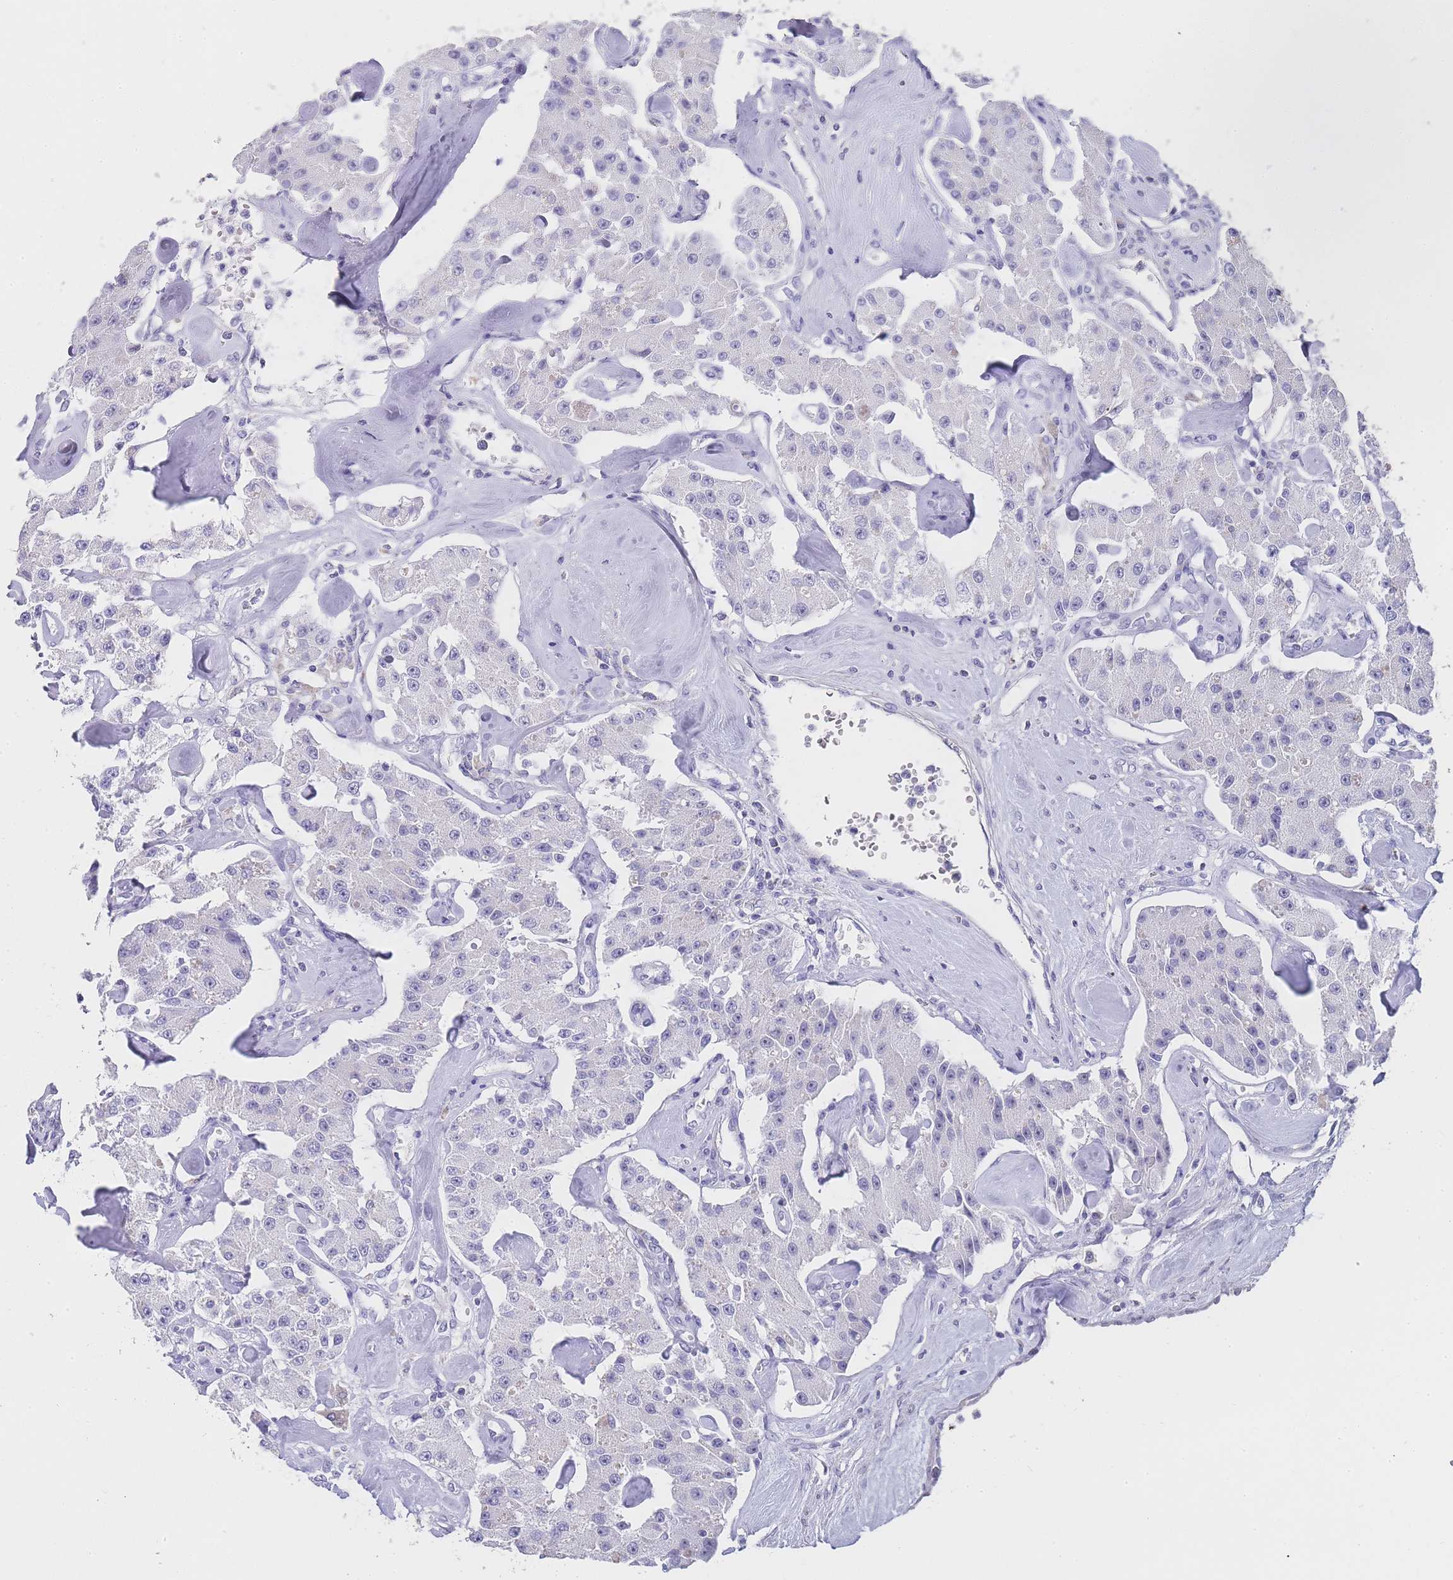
{"staining": {"intensity": "negative", "quantity": "none", "location": "none"}, "tissue": "carcinoid", "cell_type": "Tumor cells", "image_type": "cancer", "snomed": [{"axis": "morphology", "description": "Carcinoid, malignant, NOS"}, {"axis": "topography", "description": "Pancreas"}], "caption": "Immunohistochemistry photomicrograph of neoplastic tissue: carcinoid stained with DAB (3,3'-diaminobenzidine) reveals no significant protein expression in tumor cells.", "gene": "NOP14", "patient": {"sex": "male", "age": 41}}